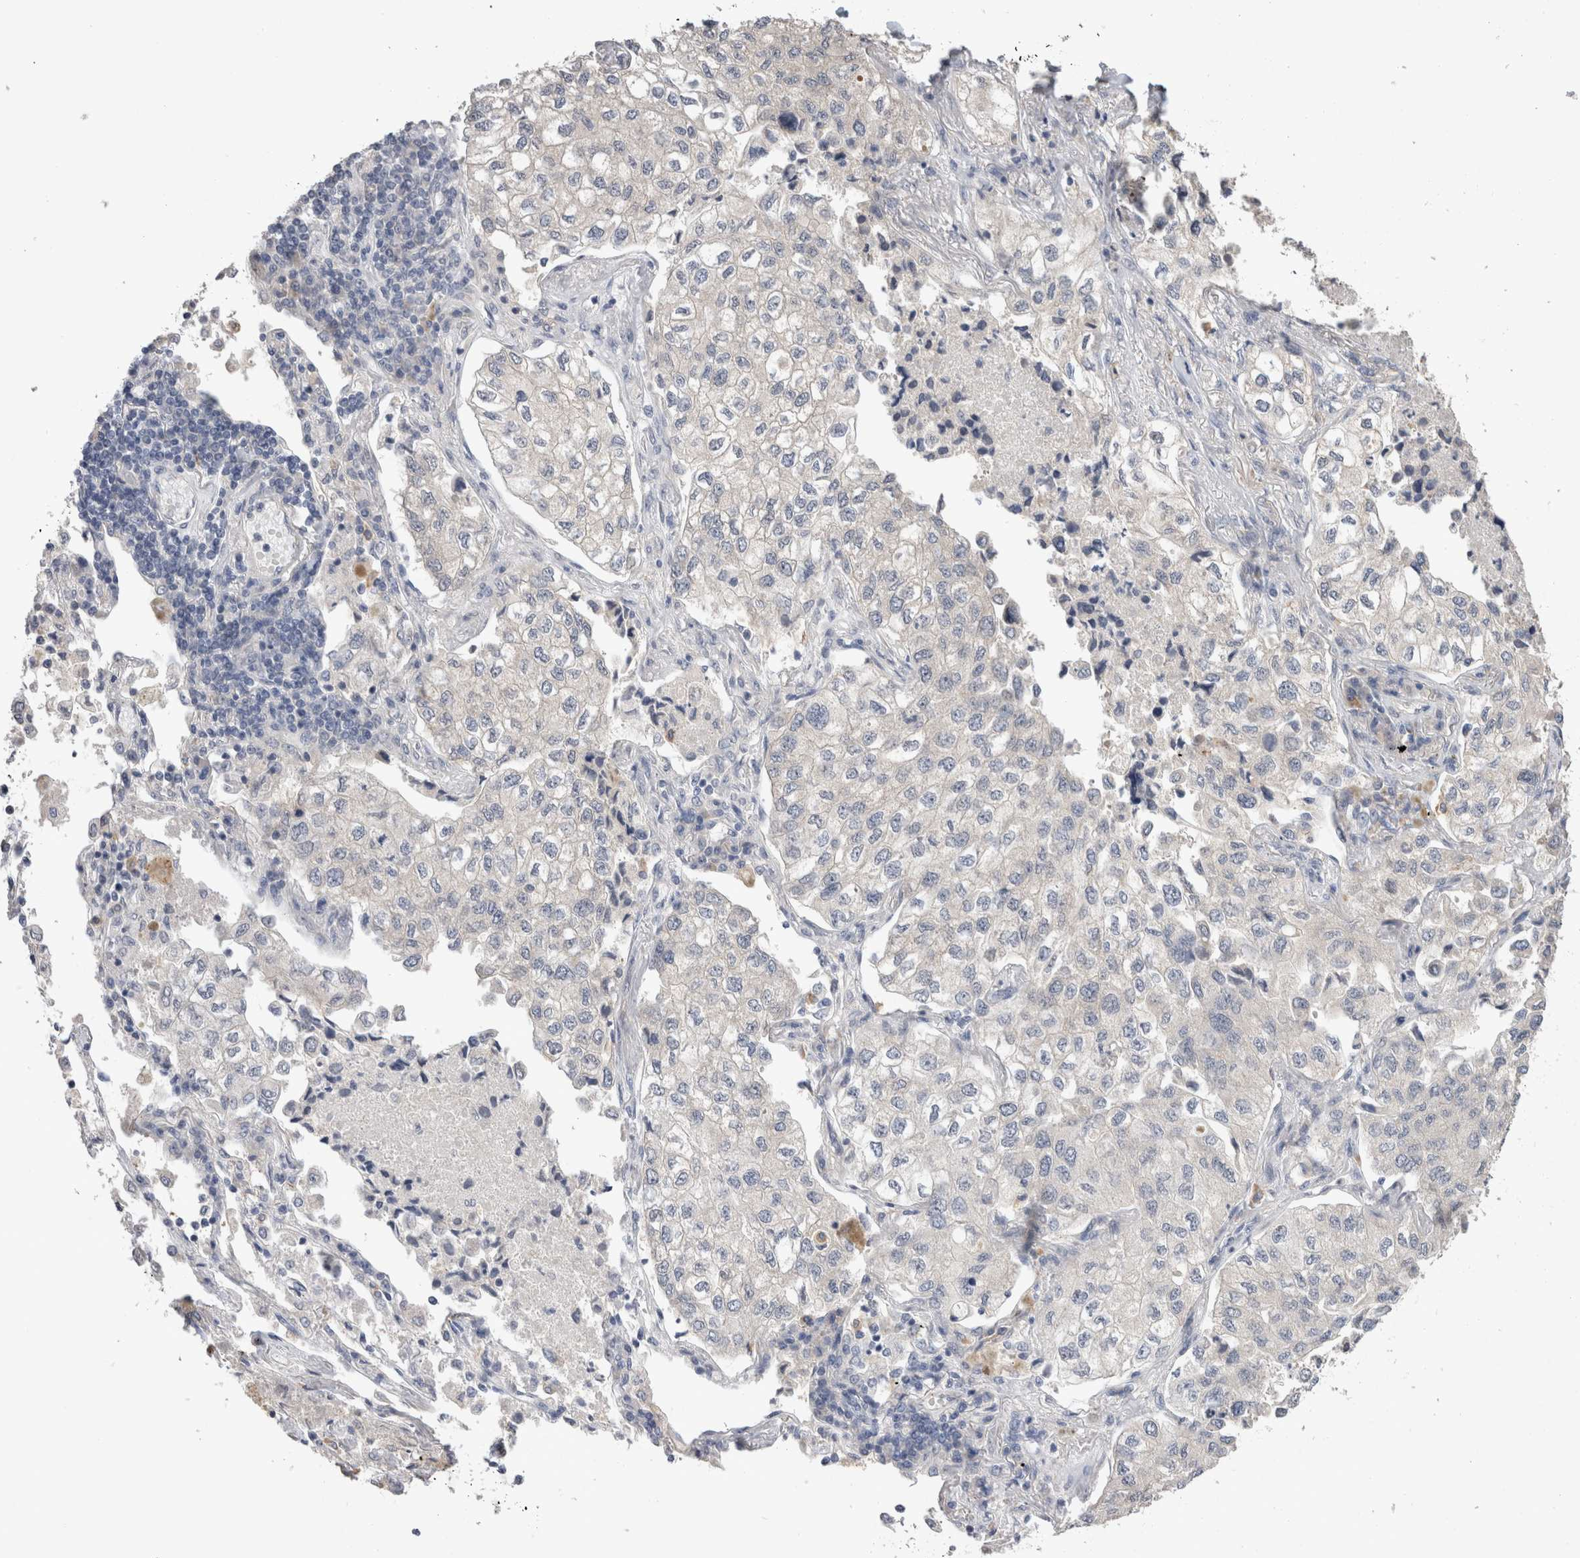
{"staining": {"intensity": "negative", "quantity": "none", "location": "none"}, "tissue": "lung cancer", "cell_type": "Tumor cells", "image_type": "cancer", "snomed": [{"axis": "morphology", "description": "Adenocarcinoma, NOS"}, {"axis": "topography", "description": "Lung"}], "caption": "Photomicrograph shows no protein positivity in tumor cells of lung cancer tissue.", "gene": "CRYBG1", "patient": {"sex": "male", "age": 63}}